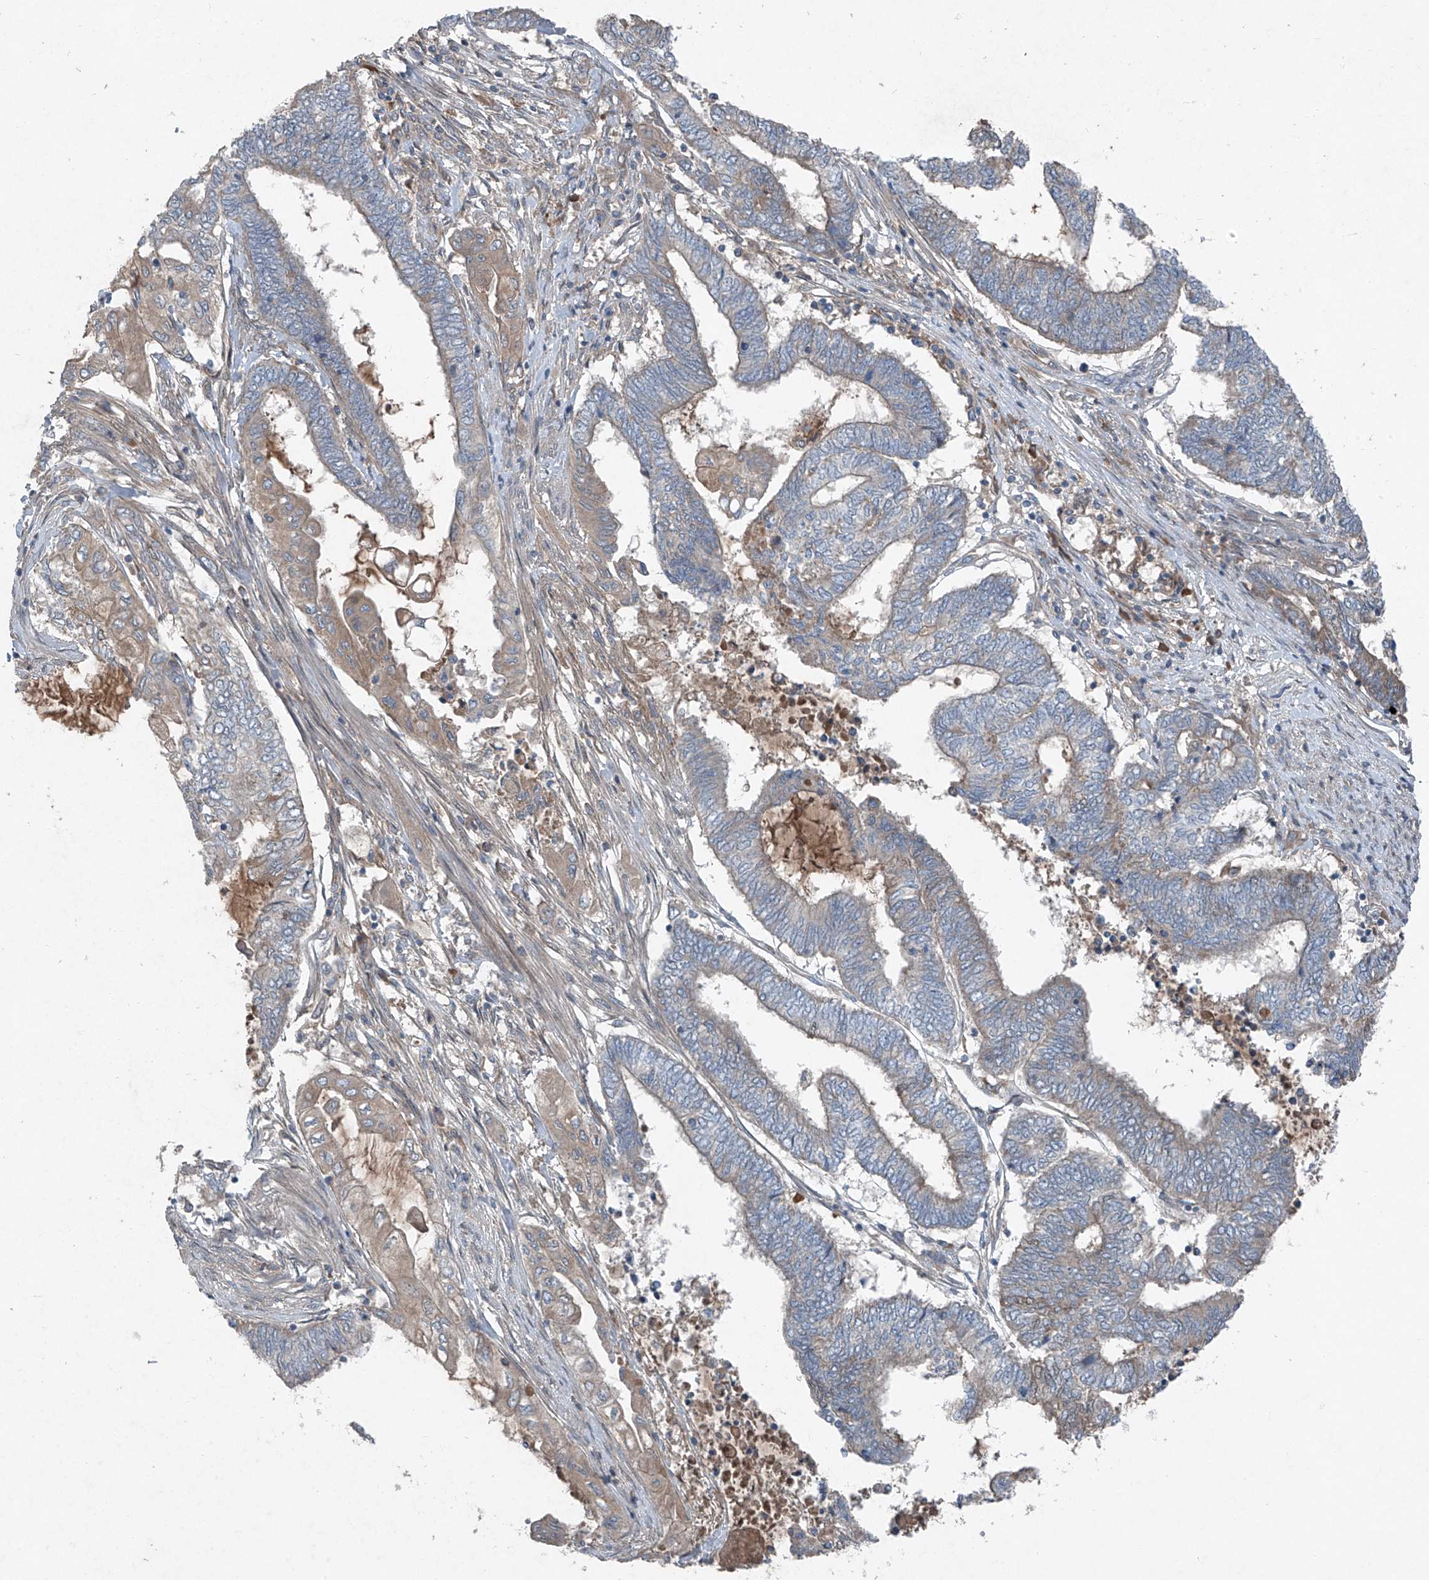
{"staining": {"intensity": "negative", "quantity": "none", "location": "none"}, "tissue": "endometrial cancer", "cell_type": "Tumor cells", "image_type": "cancer", "snomed": [{"axis": "morphology", "description": "Adenocarcinoma, NOS"}, {"axis": "topography", "description": "Uterus"}, {"axis": "topography", "description": "Endometrium"}], "caption": "Human endometrial adenocarcinoma stained for a protein using immunohistochemistry shows no staining in tumor cells.", "gene": "FOXRED2", "patient": {"sex": "female", "age": 70}}